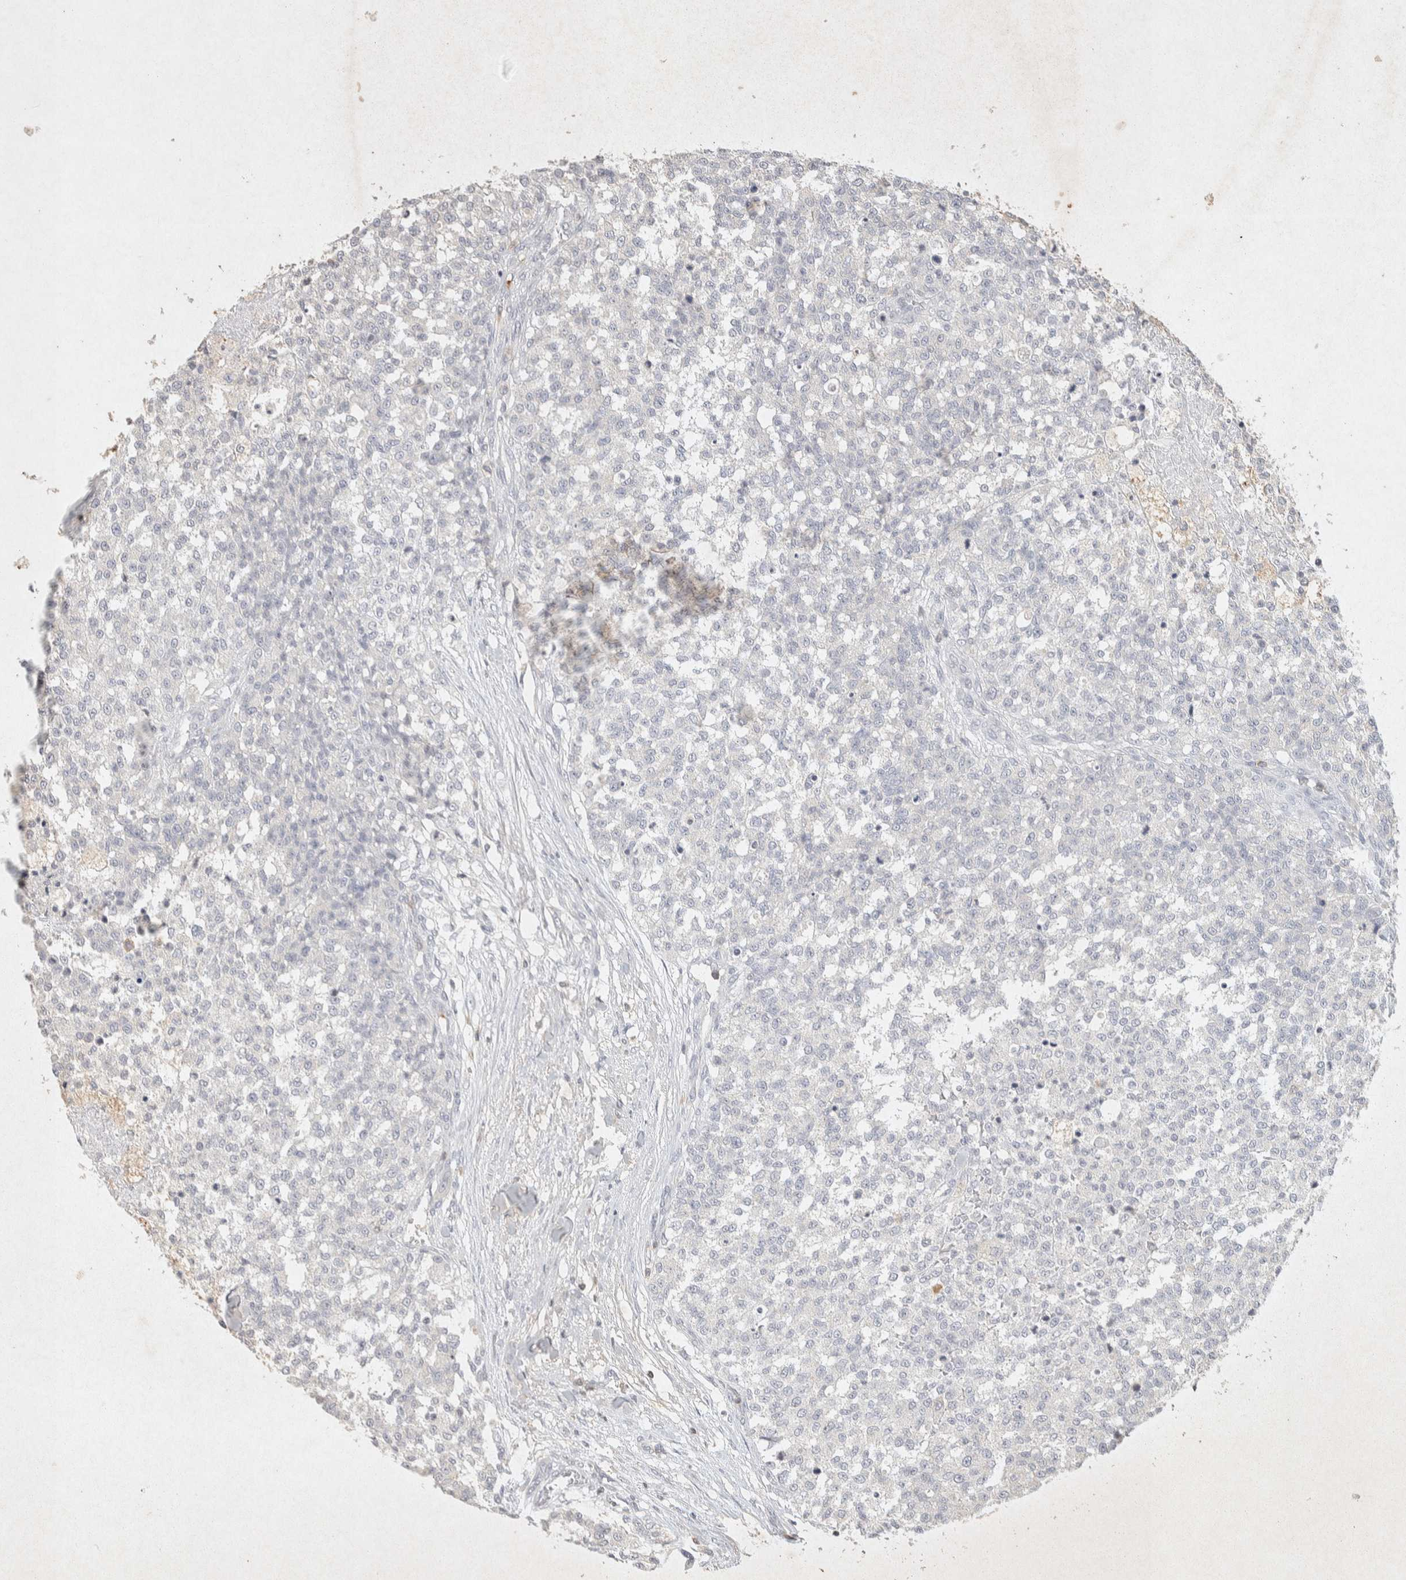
{"staining": {"intensity": "negative", "quantity": "none", "location": "none"}, "tissue": "testis cancer", "cell_type": "Tumor cells", "image_type": "cancer", "snomed": [{"axis": "morphology", "description": "Seminoma, NOS"}, {"axis": "topography", "description": "Testis"}], "caption": "A photomicrograph of seminoma (testis) stained for a protein shows no brown staining in tumor cells.", "gene": "RAC2", "patient": {"sex": "male", "age": 59}}